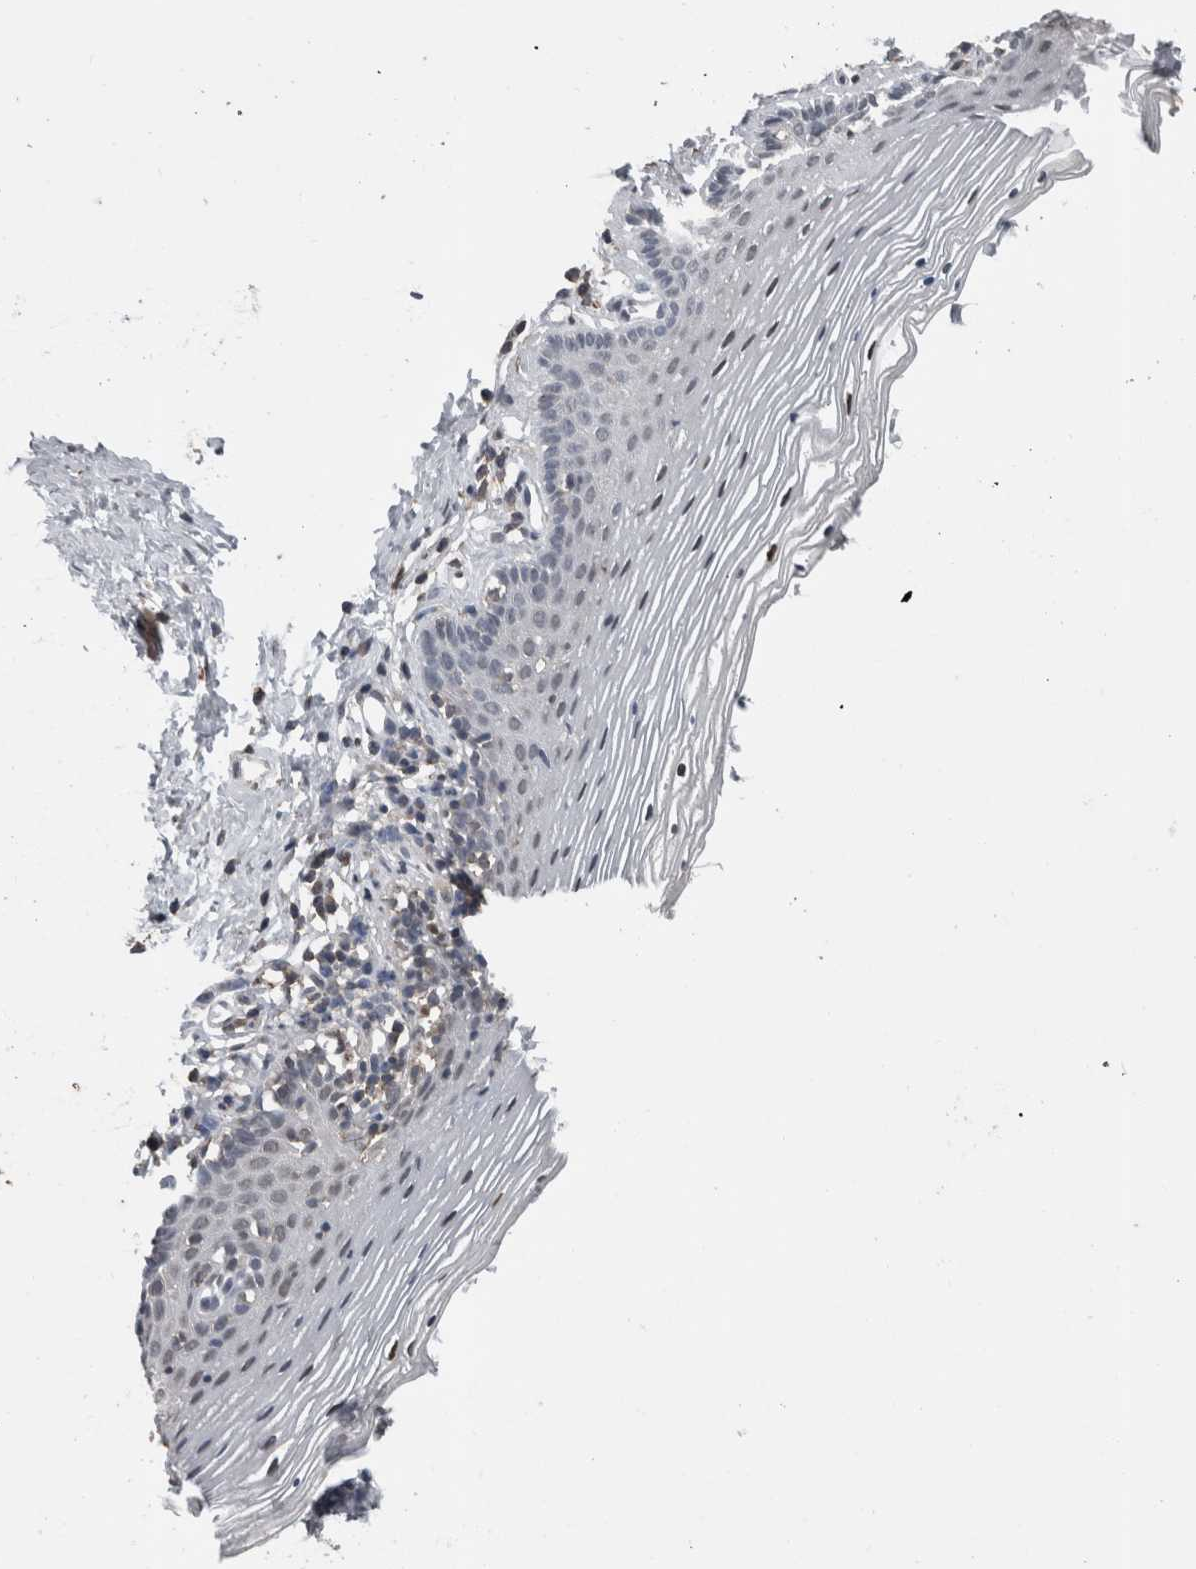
{"staining": {"intensity": "moderate", "quantity": "<25%", "location": "nuclear"}, "tissue": "vagina", "cell_type": "Squamous epithelial cells", "image_type": "normal", "snomed": [{"axis": "morphology", "description": "Normal tissue, NOS"}, {"axis": "topography", "description": "Vagina"}], "caption": "Immunohistochemistry (IHC) photomicrograph of unremarkable vagina: vagina stained using immunohistochemistry (IHC) reveals low levels of moderate protein expression localized specifically in the nuclear of squamous epithelial cells, appearing as a nuclear brown color.", "gene": "MAFF", "patient": {"sex": "female", "age": 32}}